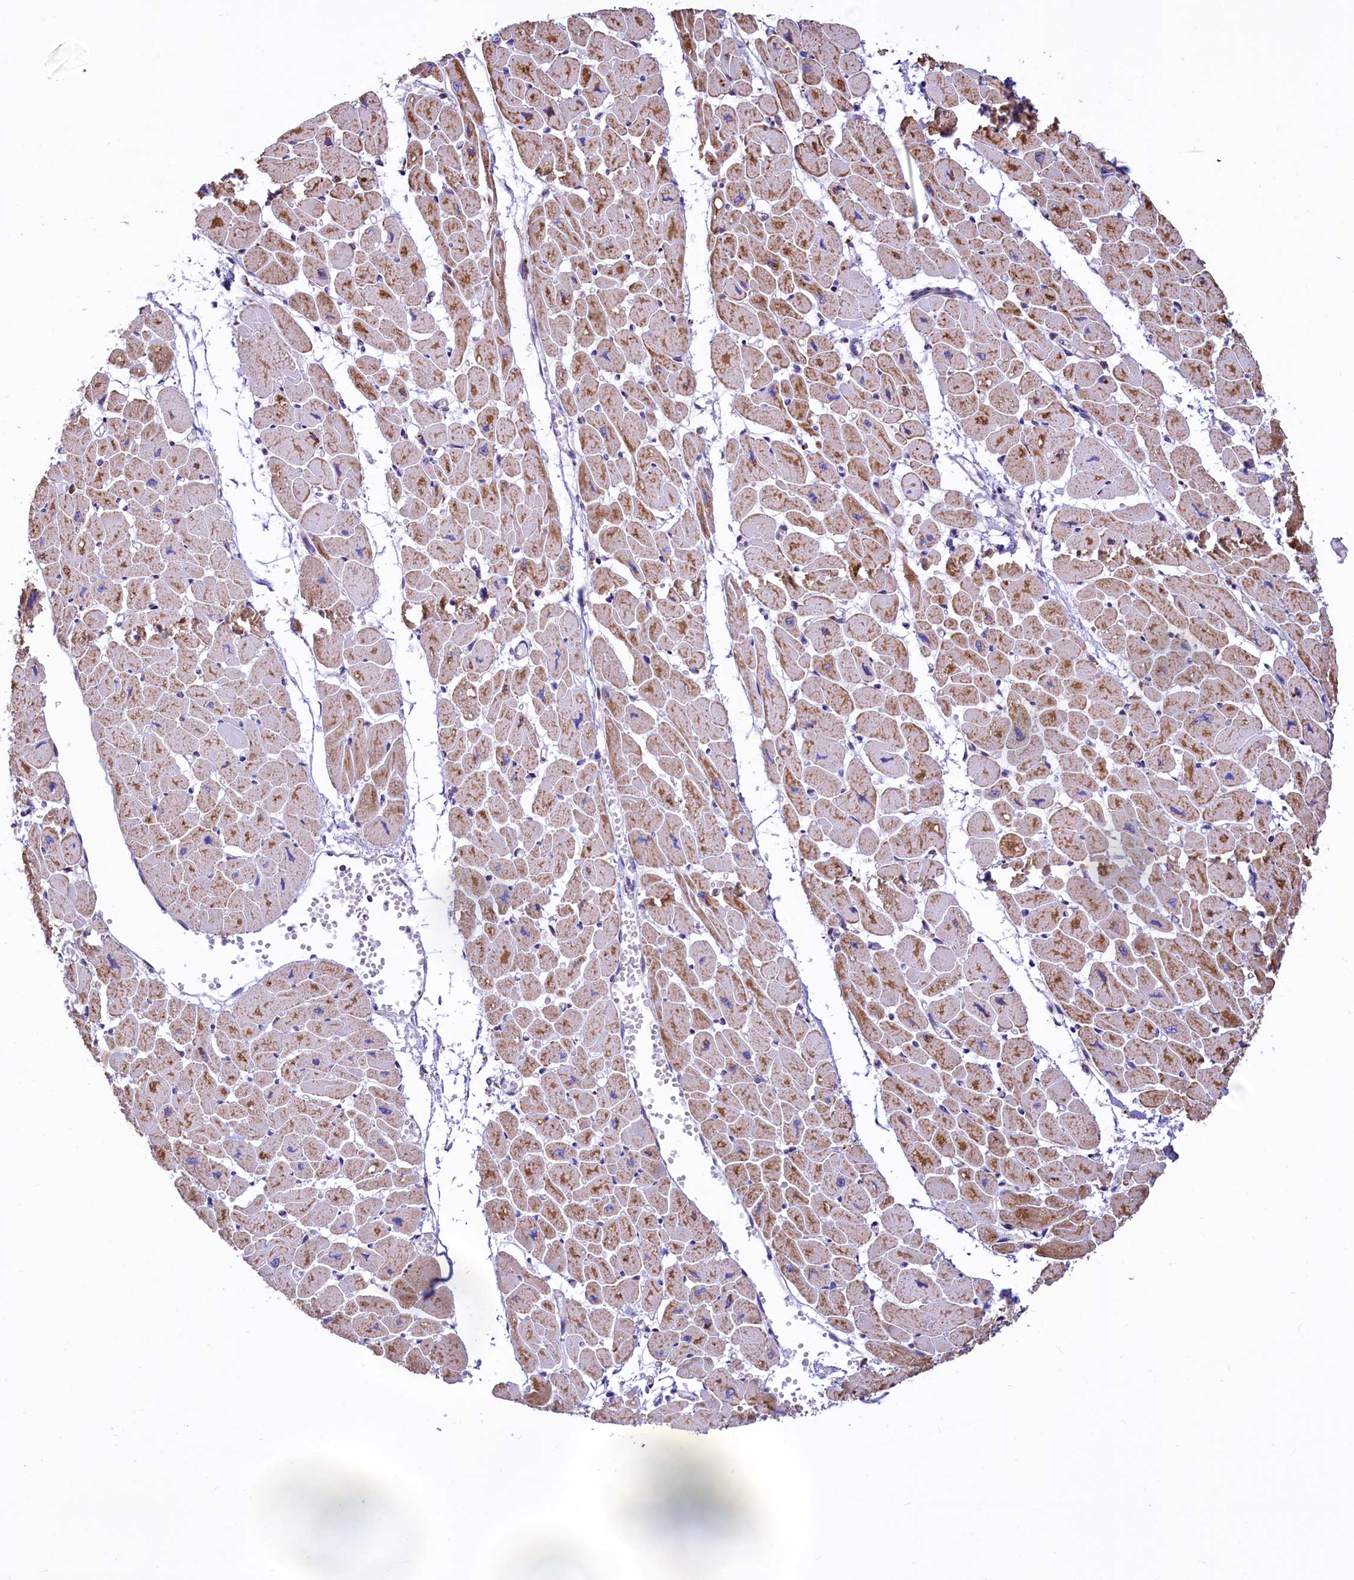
{"staining": {"intensity": "moderate", "quantity": ">75%", "location": "cytoplasmic/membranous"}, "tissue": "heart muscle", "cell_type": "Cardiomyocytes", "image_type": "normal", "snomed": [{"axis": "morphology", "description": "Normal tissue, NOS"}, {"axis": "topography", "description": "Heart"}], "caption": "Immunohistochemical staining of unremarkable heart muscle demonstrates medium levels of moderate cytoplasmic/membranous staining in about >75% of cardiomyocytes.", "gene": "VWCE", "patient": {"sex": "female", "age": 54}}